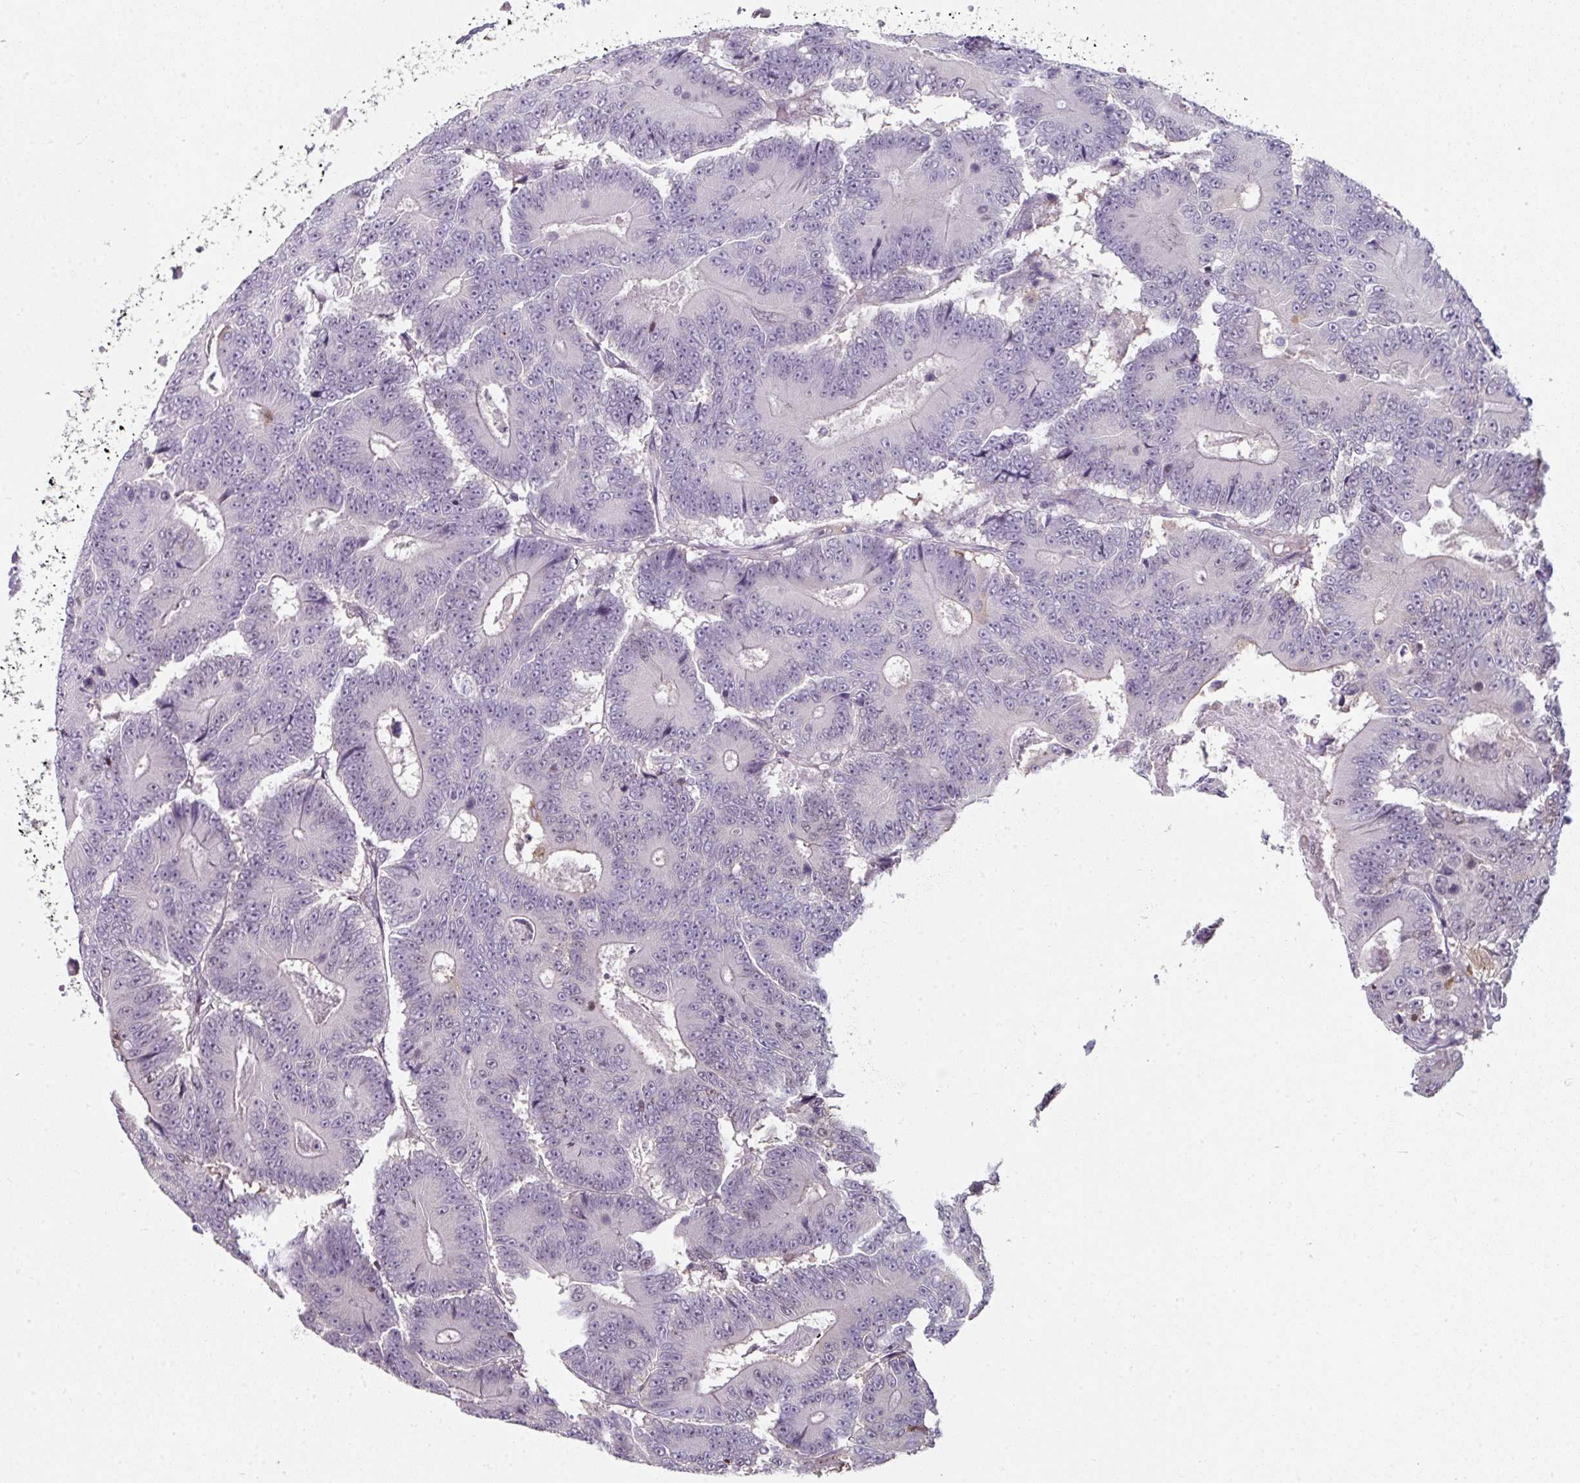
{"staining": {"intensity": "negative", "quantity": "none", "location": "none"}, "tissue": "colorectal cancer", "cell_type": "Tumor cells", "image_type": "cancer", "snomed": [{"axis": "morphology", "description": "Adenocarcinoma, NOS"}, {"axis": "topography", "description": "Colon"}], "caption": "The photomicrograph displays no significant expression in tumor cells of colorectal cancer (adenocarcinoma).", "gene": "C19orf33", "patient": {"sex": "male", "age": 83}}